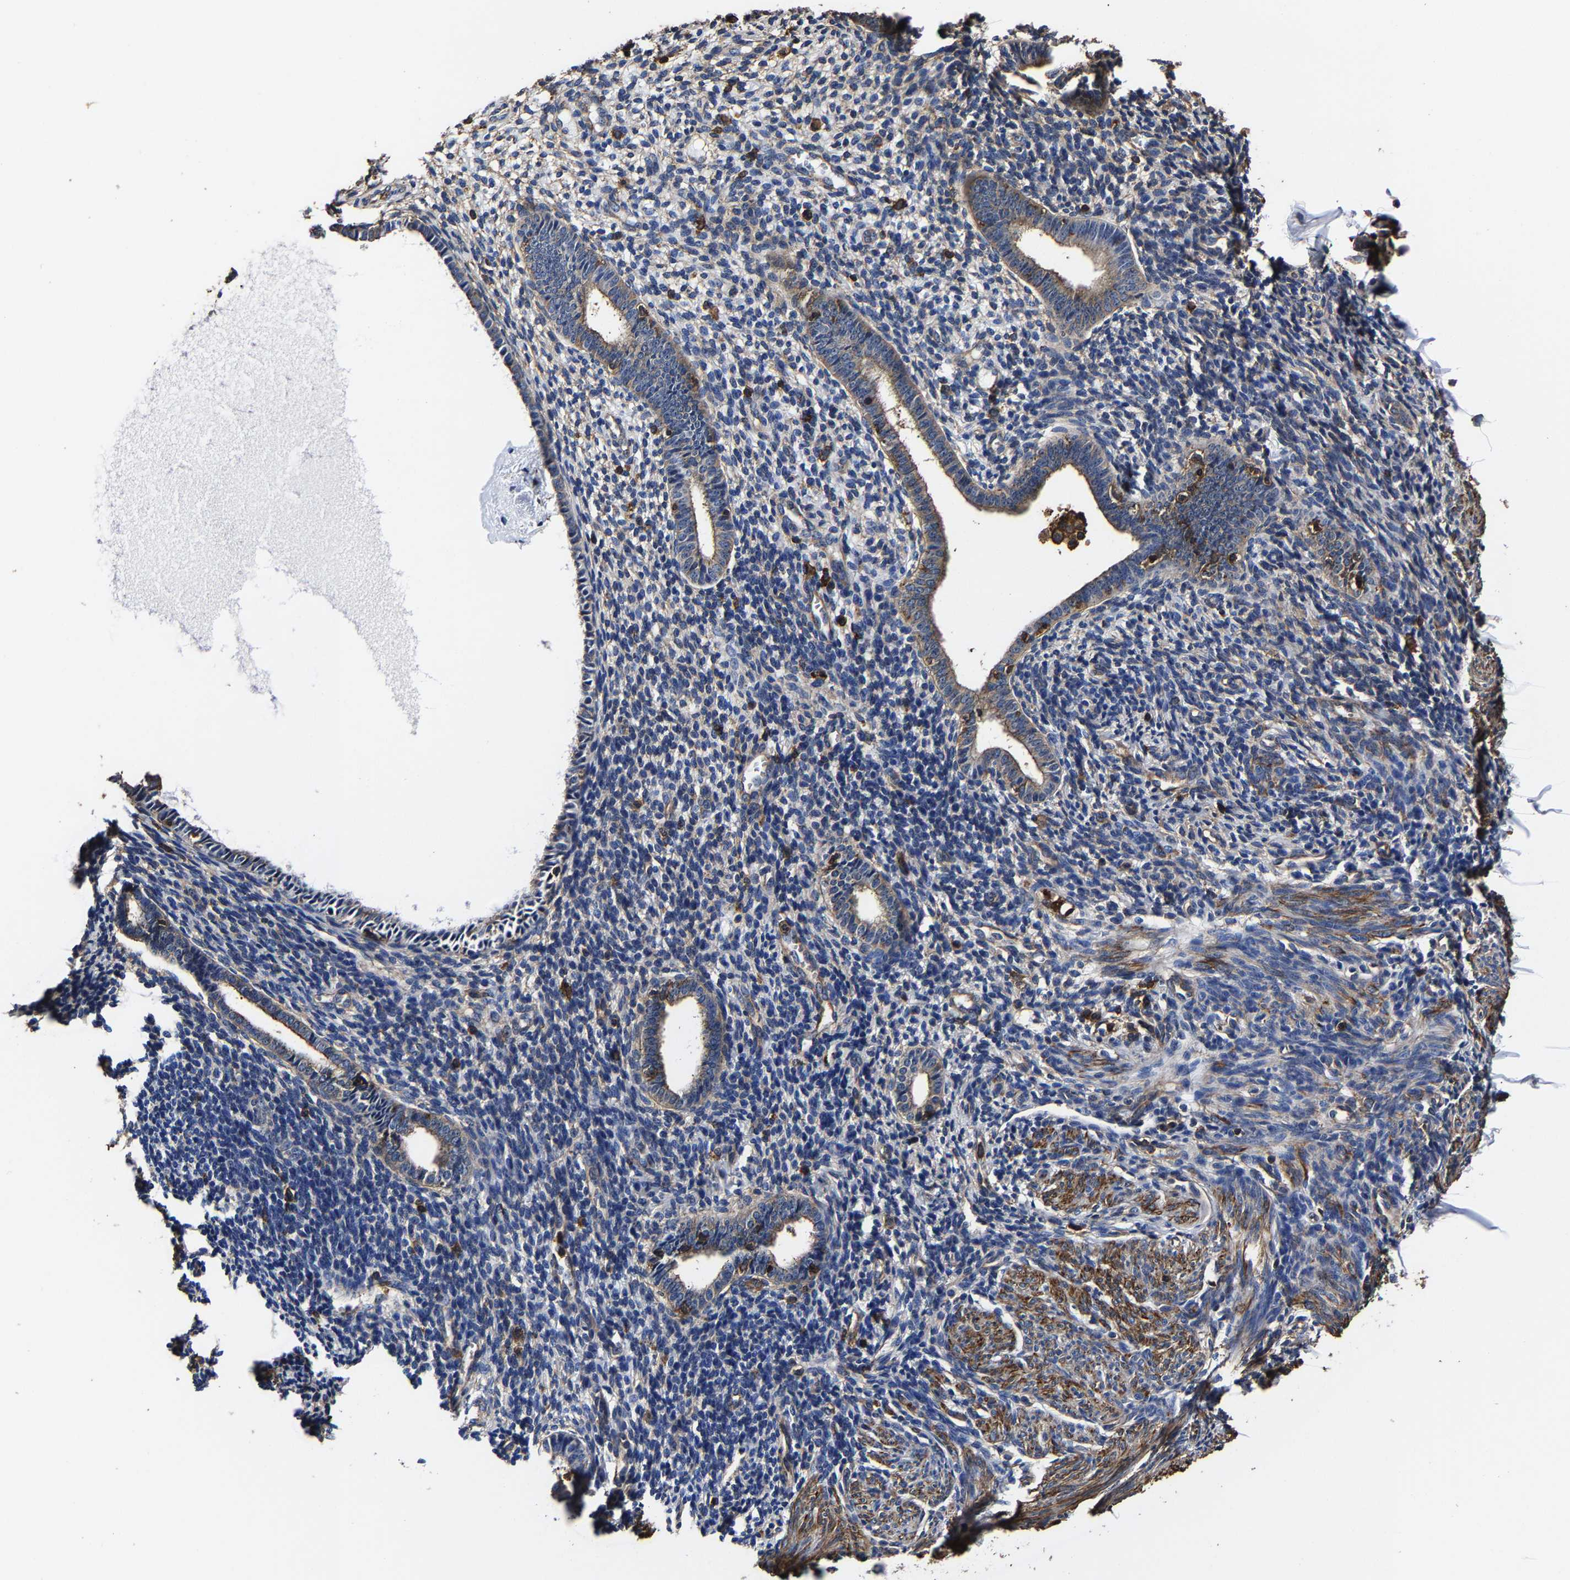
{"staining": {"intensity": "weak", "quantity": "25%-75%", "location": "cytoplasmic/membranous"}, "tissue": "endometrium", "cell_type": "Cells in endometrial stroma", "image_type": "normal", "snomed": [{"axis": "morphology", "description": "Normal tissue, NOS"}, {"axis": "morphology", "description": "Adenocarcinoma, NOS"}, {"axis": "topography", "description": "Endometrium"}], "caption": "Weak cytoplasmic/membranous staining is seen in about 25%-75% of cells in endometrial stroma in normal endometrium. Nuclei are stained in blue.", "gene": "SSH3", "patient": {"sex": "female", "age": 57}}